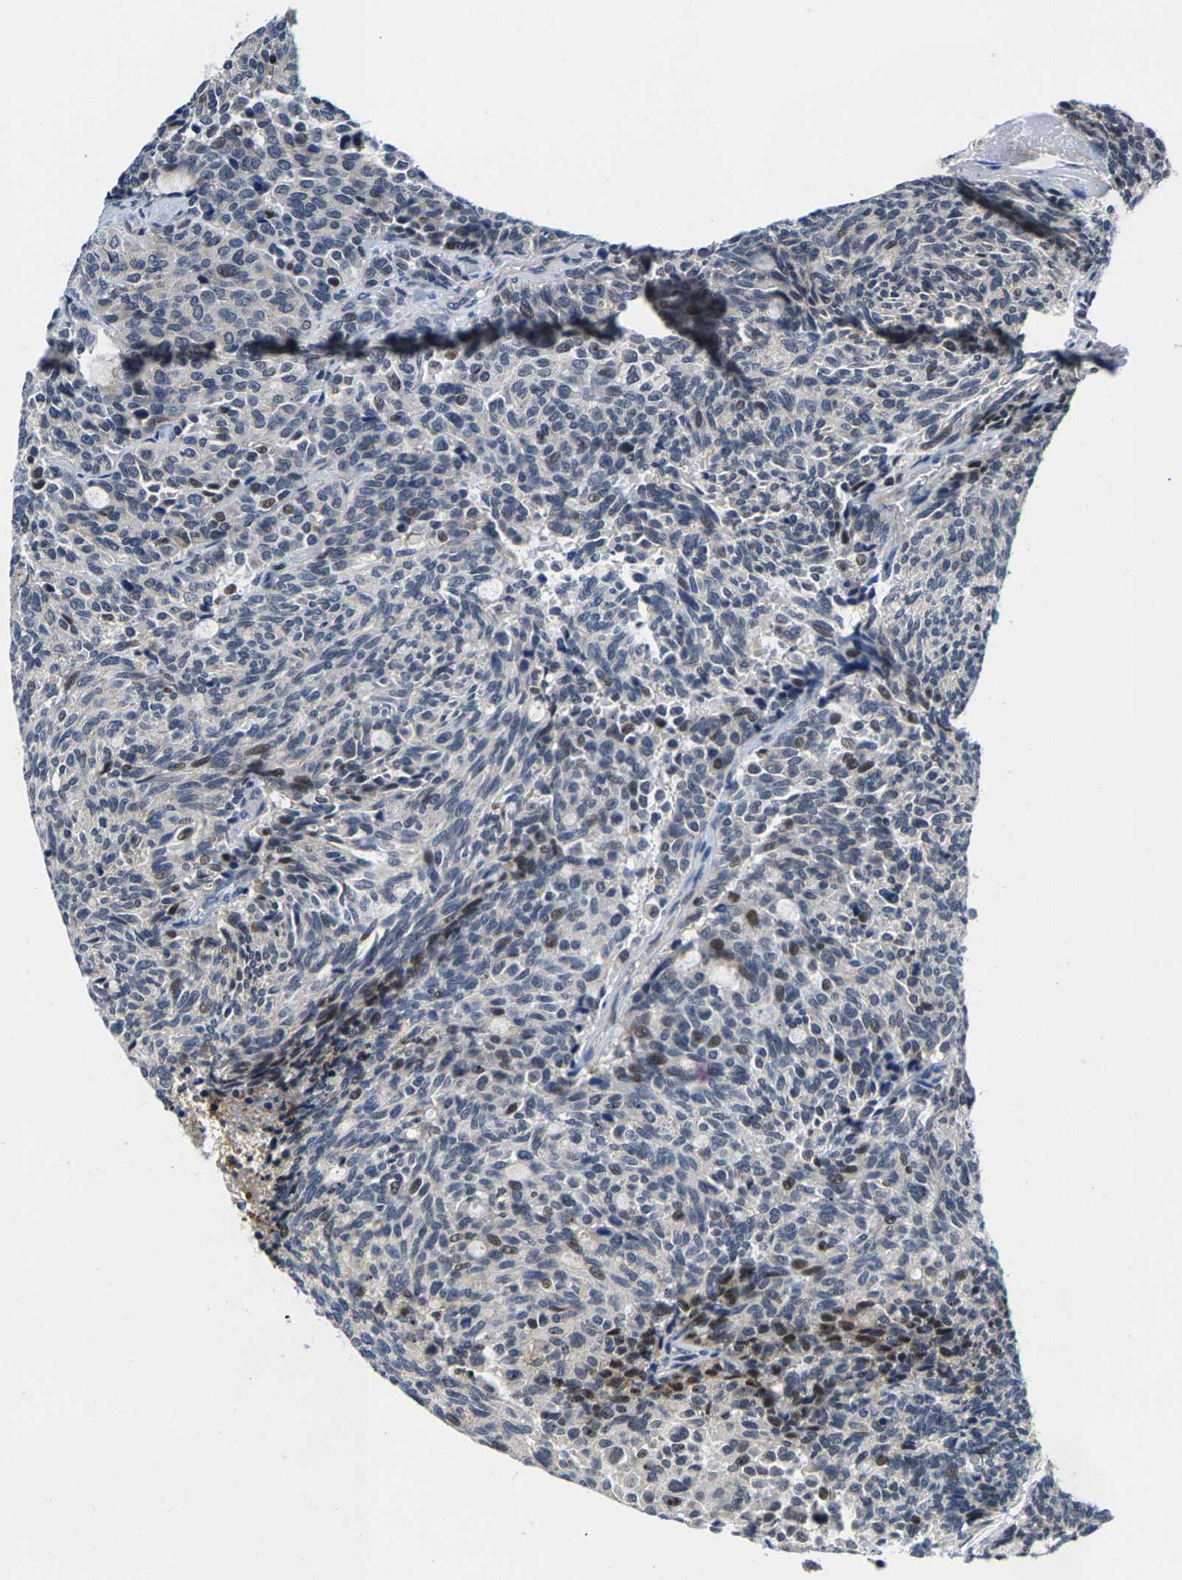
{"staining": {"intensity": "weak", "quantity": "<25%", "location": "nuclear"}, "tissue": "carcinoid", "cell_type": "Tumor cells", "image_type": "cancer", "snomed": [{"axis": "morphology", "description": "Carcinoid, malignant, NOS"}, {"axis": "topography", "description": "Pancreas"}], "caption": "There is no significant positivity in tumor cells of carcinoid. (DAB immunohistochemistry, high magnification).", "gene": "GTPBP10", "patient": {"sex": "female", "age": 54}}